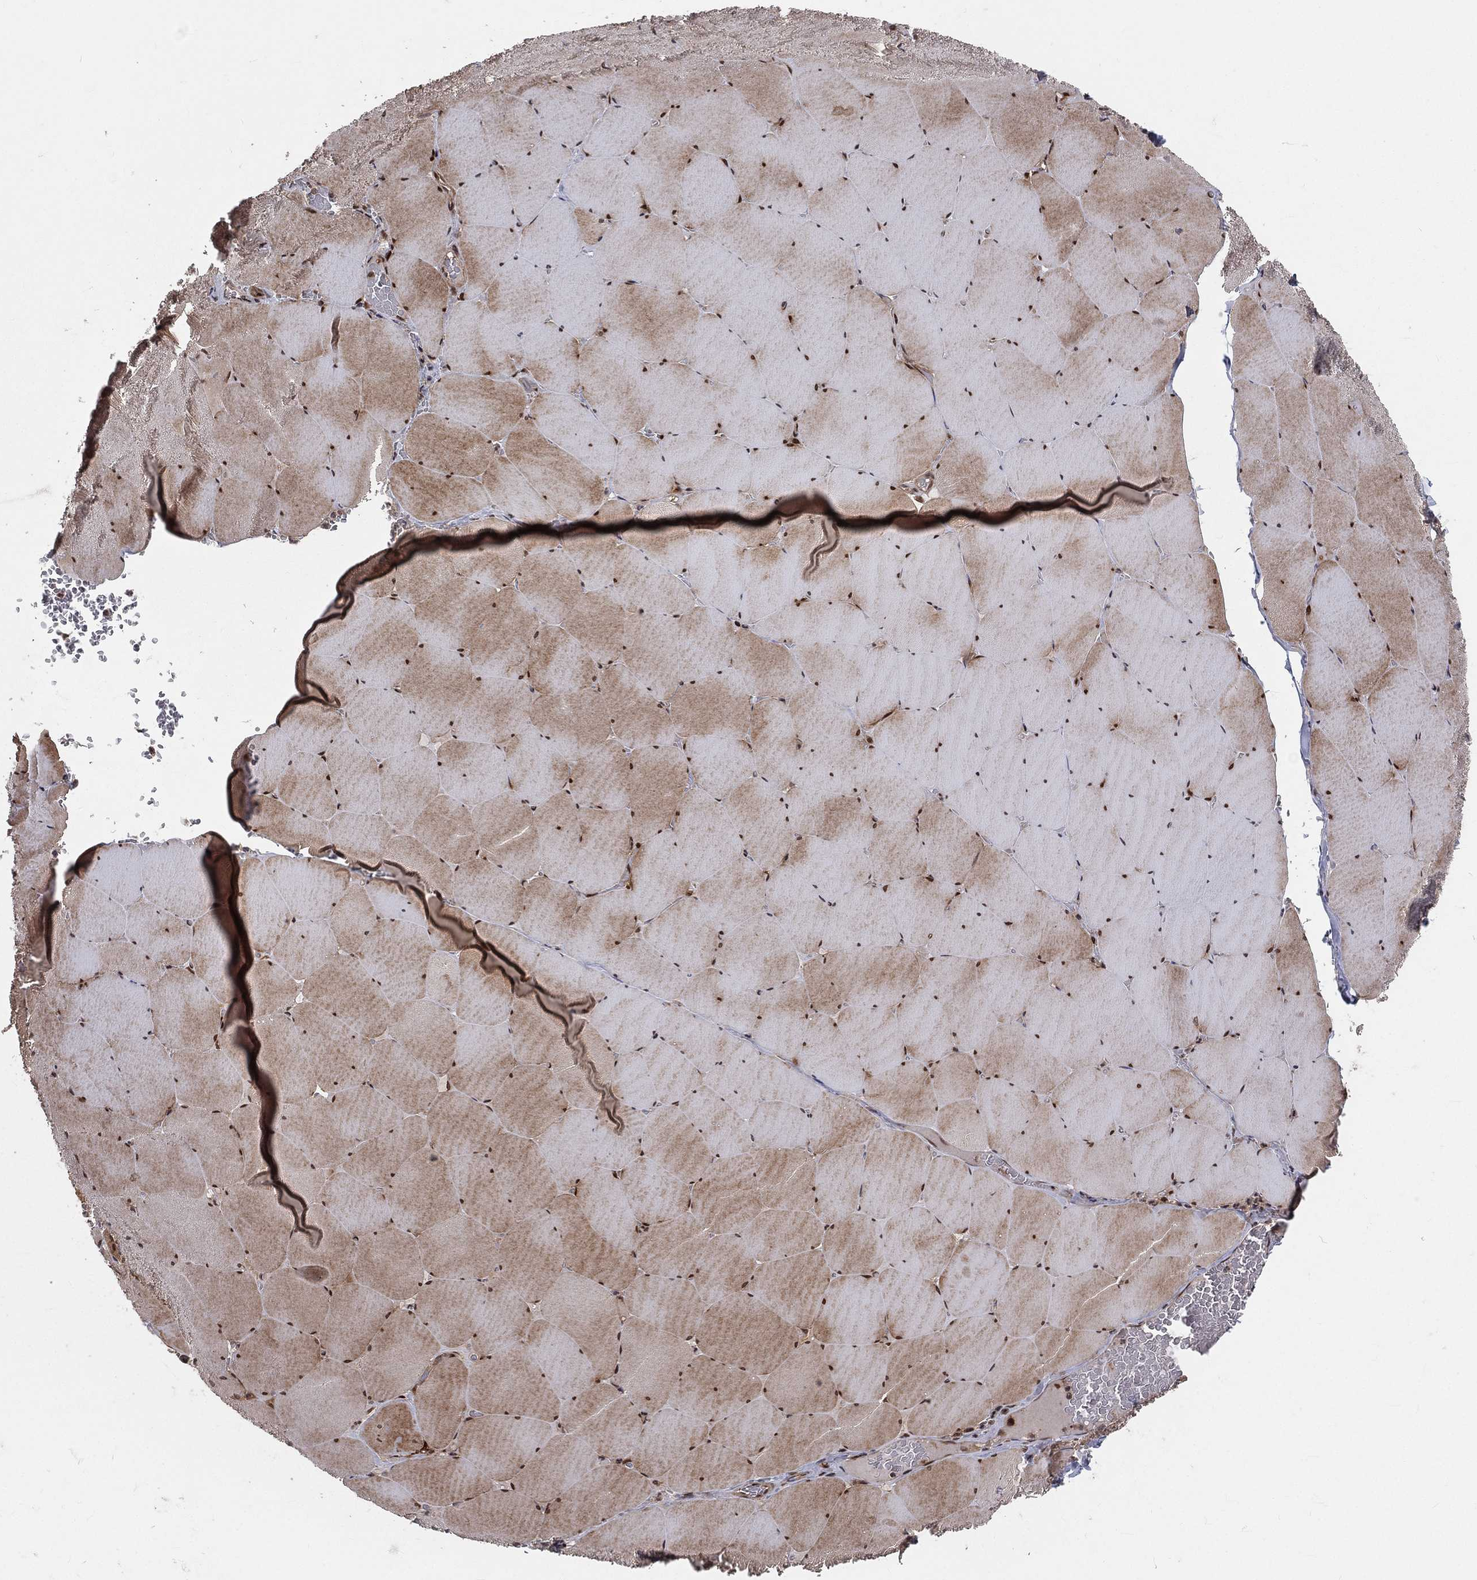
{"staining": {"intensity": "moderate", "quantity": "25%-75%", "location": "cytoplasmic/membranous"}, "tissue": "skeletal muscle", "cell_type": "Myocytes", "image_type": "normal", "snomed": [{"axis": "morphology", "description": "Normal tissue, NOS"}, {"axis": "morphology", "description": "Malignant melanoma, Metastatic site"}, {"axis": "topography", "description": "Skeletal muscle"}], "caption": "Myocytes display medium levels of moderate cytoplasmic/membranous staining in about 25%-75% of cells in unremarkable human skeletal muscle. The protein is stained brown, and the nuclei are stained in blue (DAB (3,3'-diaminobenzidine) IHC with brightfield microscopy, high magnification).", "gene": "MDM2", "patient": {"sex": "male", "age": 50}}